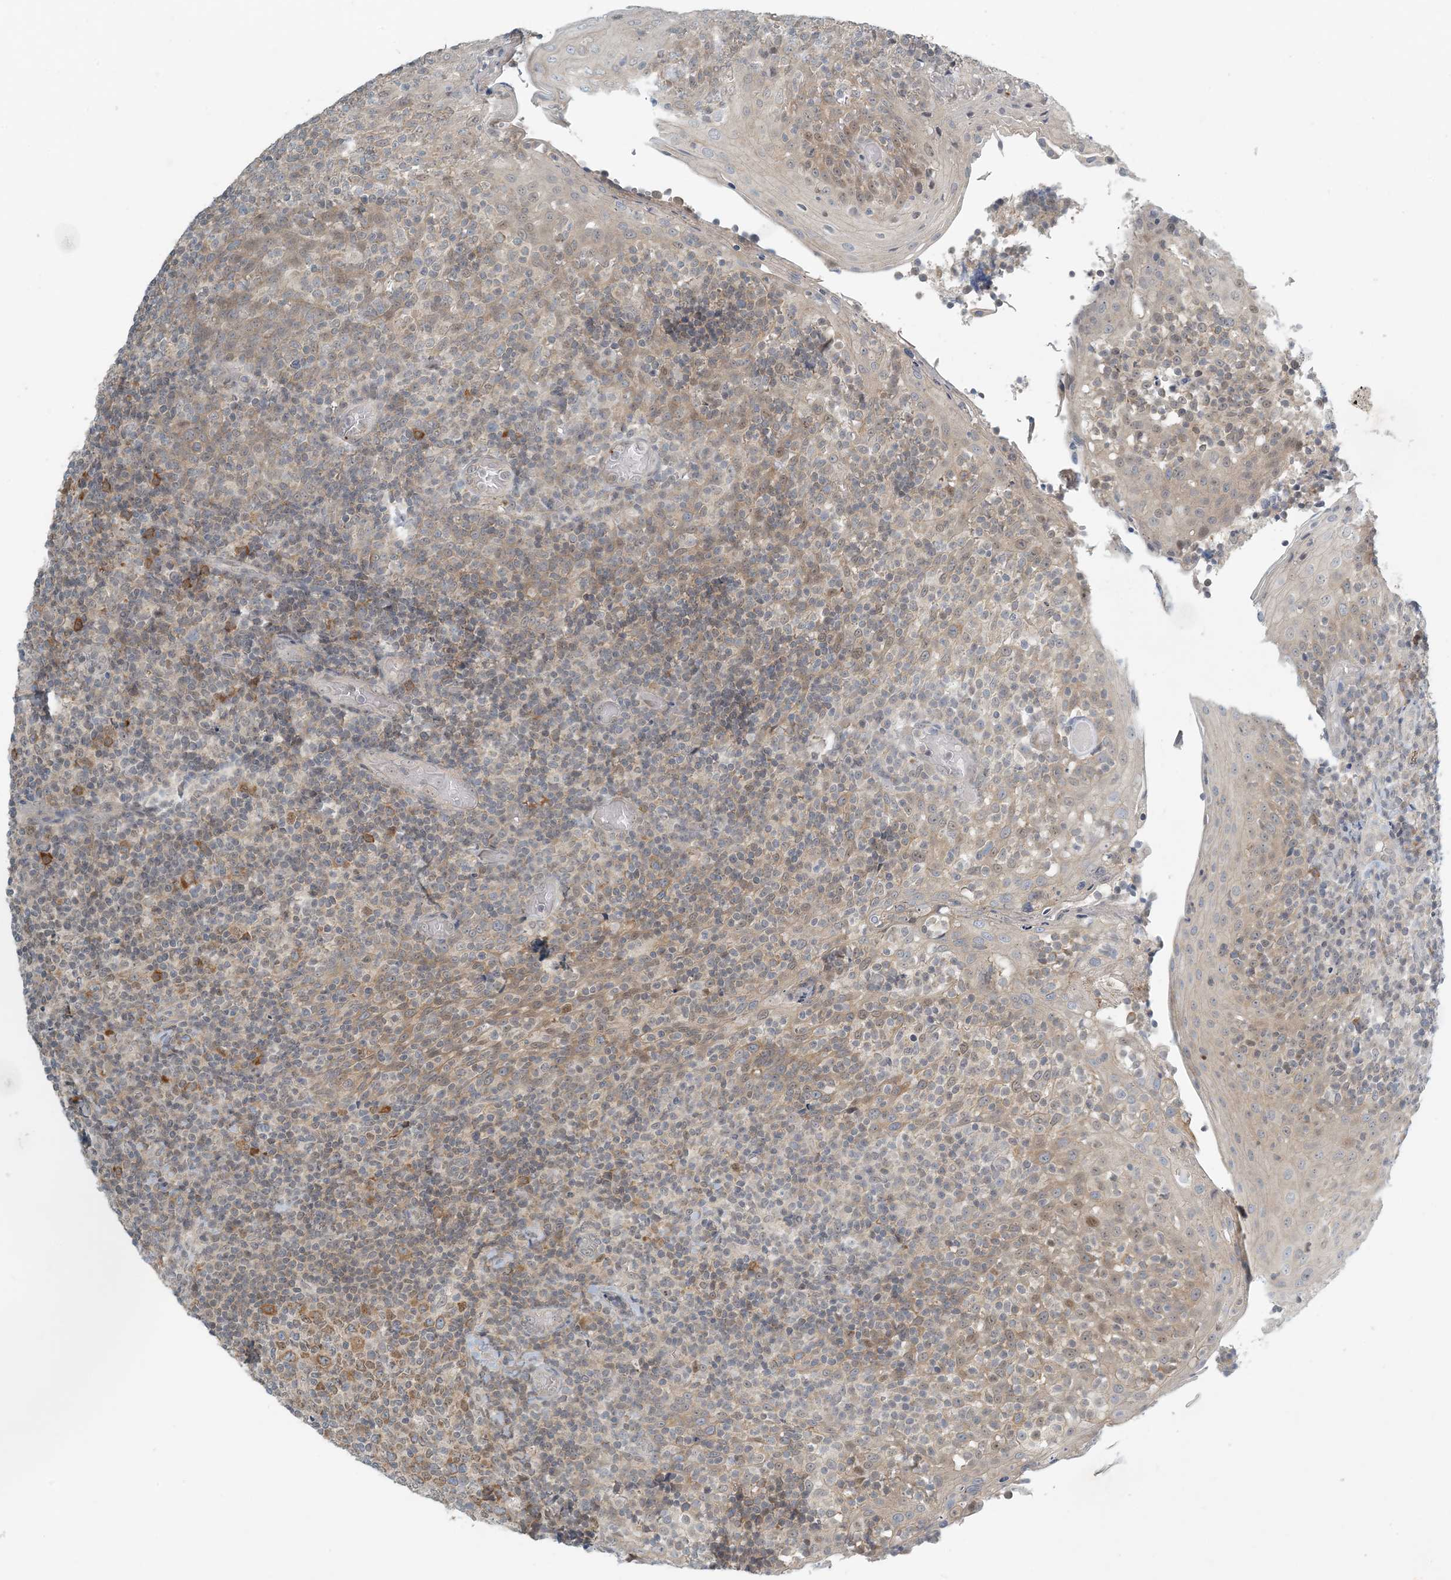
{"staining": {"intensity": "moderate", "quantity": "25%-75%", "location": "cytoplasmic/membranous"}, "tissue": "tonsil", "cell_type": "Germinal center cells", "image_type": "normal", "snomed": [{"axis": "morphology", "description": "Normal tissue, NOS"}, {"axis": "topography", "description": "Tonsil"}], "caption": "This image demonstrates immunohistochemistry staining of normal tonsil, with medium moderate cytoplasmic/membranous staining in about 25%-75% of germinal center cells.", "gene": "OBI1", "patient": {"sex": "female", "age": 19}}